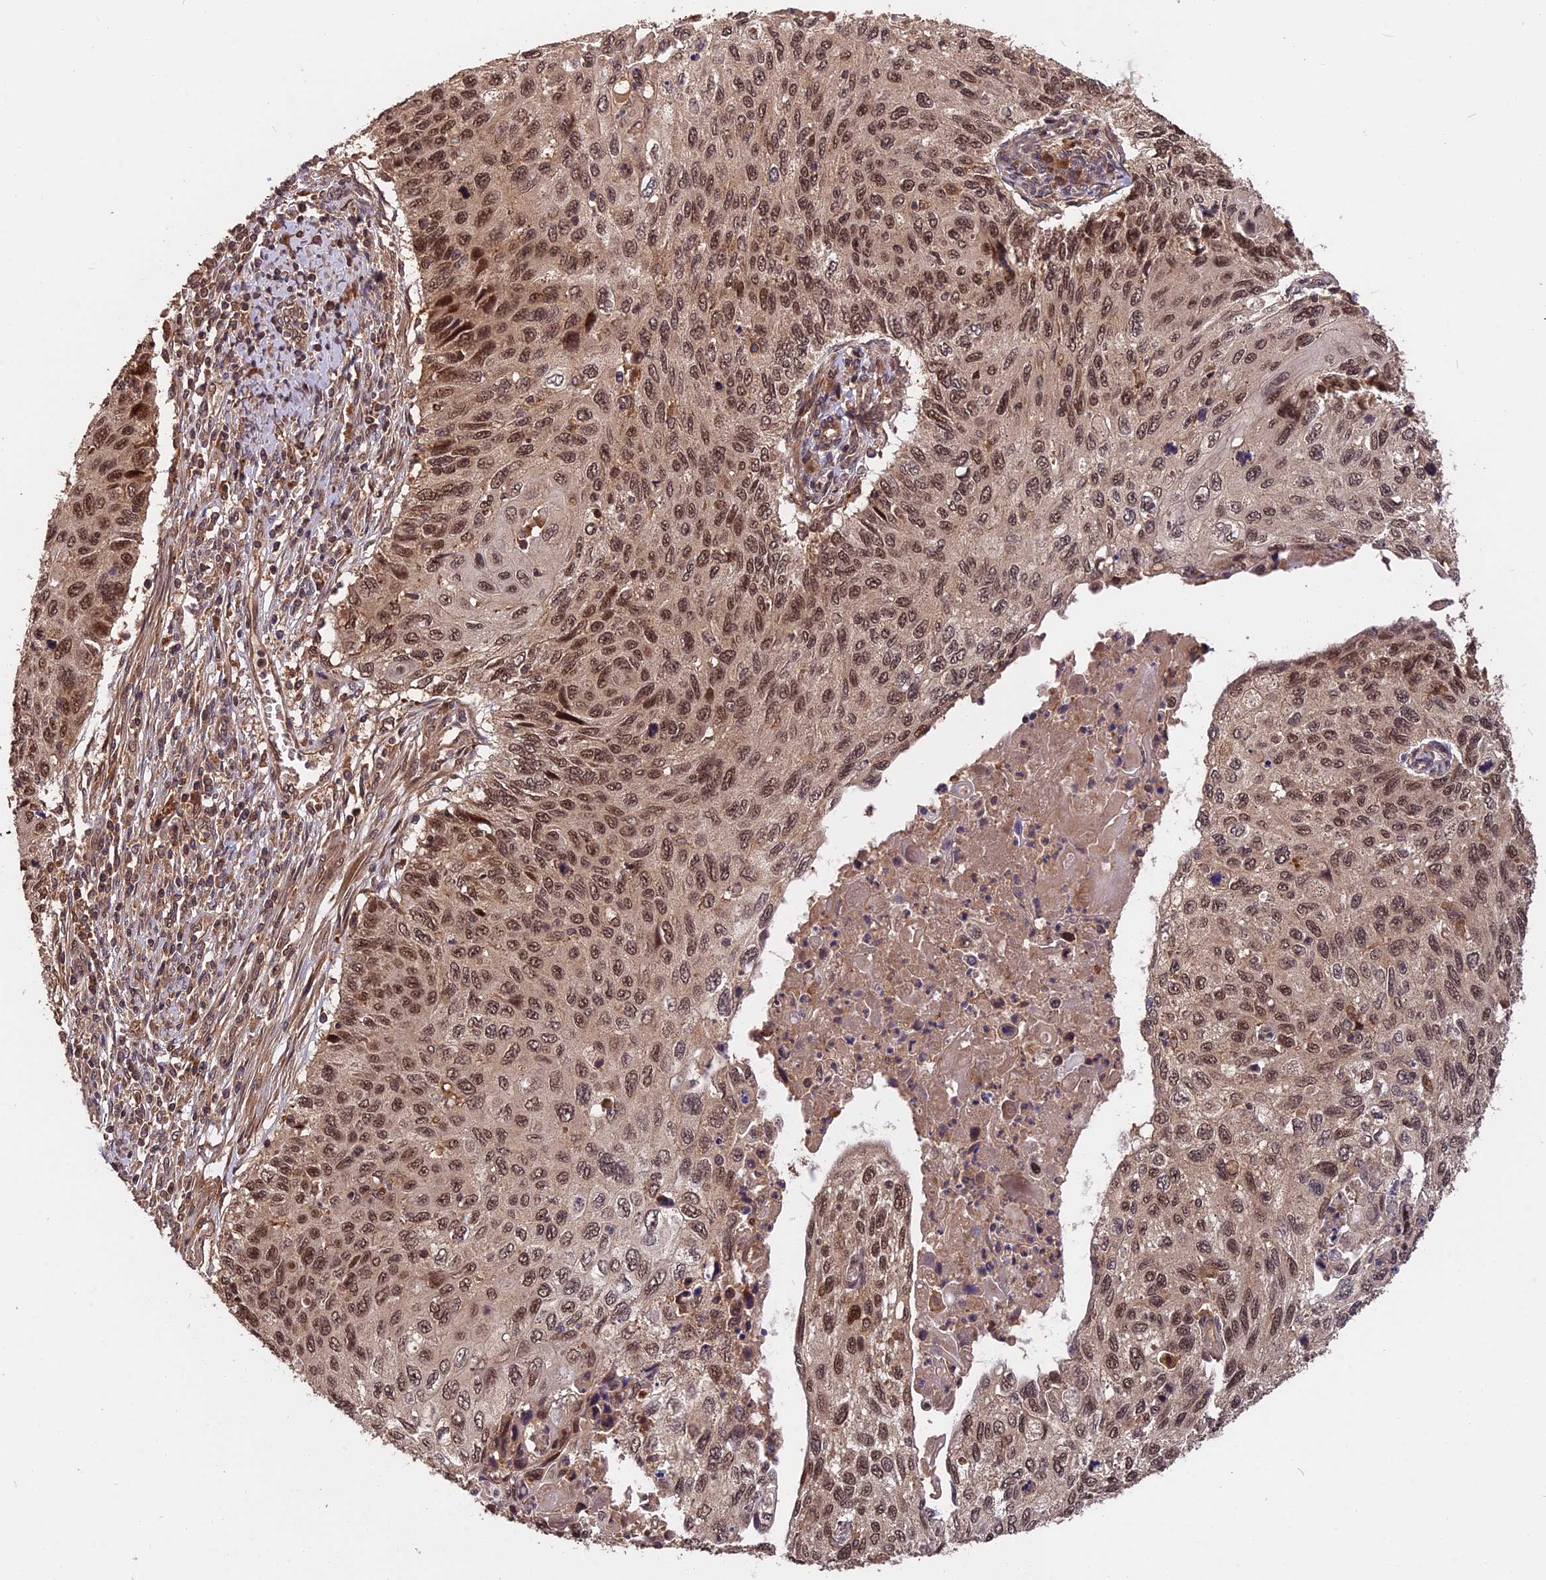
{"staining": {"intensity": "moderate", "quantity": ">75%", "location": "nuclear"}, "tissue": "cervical cancer", "cell_type": "Tumor cells", "image_type": "cancer", "snomed": [{"axis": "morphology", "description": "Squamous cell carcinoma, NOS"}, {"axis": "topography", "description": "Cervix"}], "caption": "DAB immunohistochemical staining of squamous cell carcinoma (cervical) demonstrates moderate nuclear protein positivity in approximately >75% of tumor cells. (DAB IHC, brown staining for protein, blue staining for nuclei).", "gene": "ESCO1", "patient": {"sex": "female", "age": 70}}